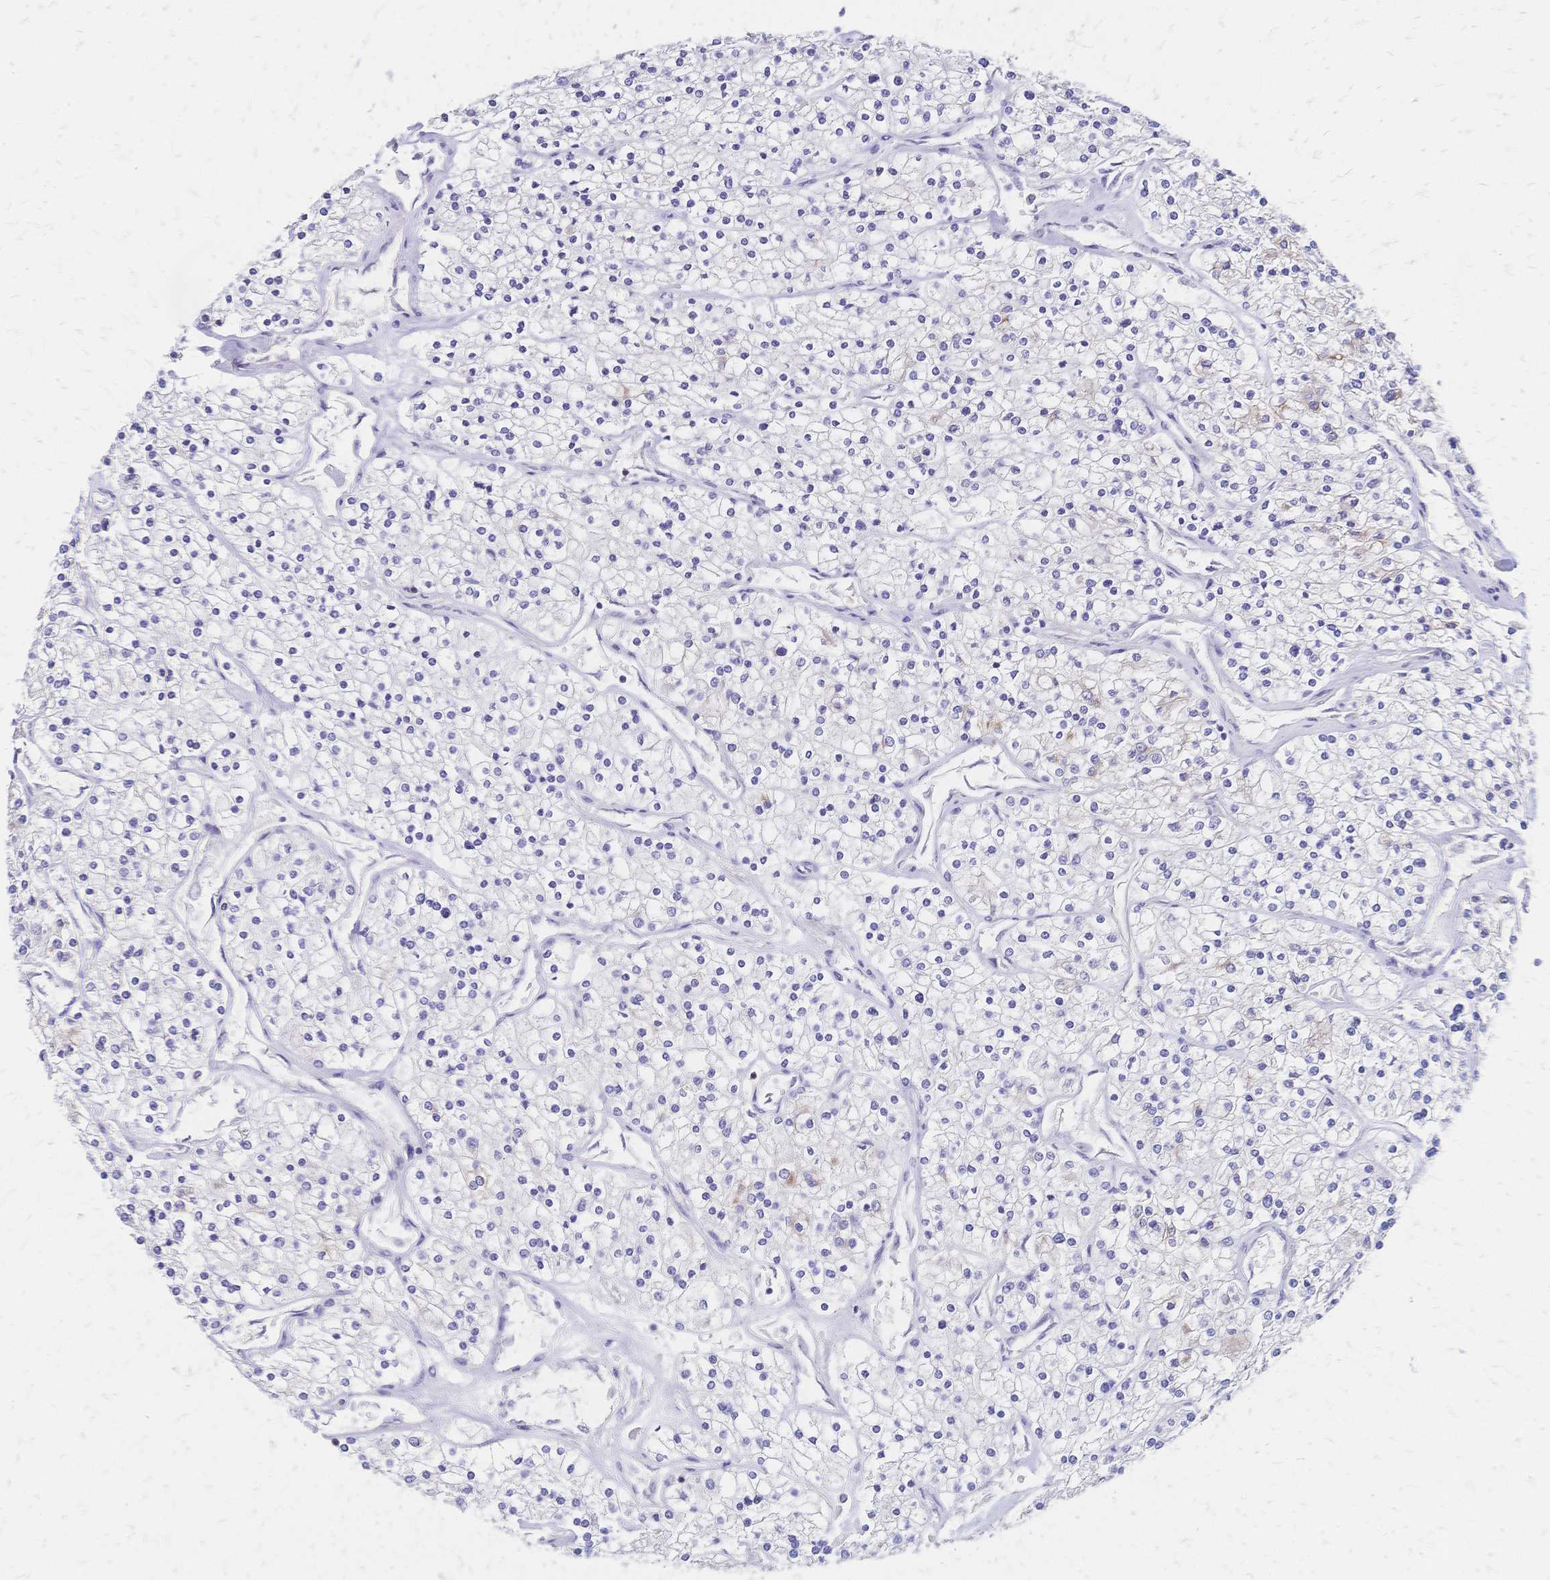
{"staining": {"intensity": "moderate", "quantity": "<25%", "location": "cytoplasmic/membranous"}, "tissue": "renal cancer", "cell_type": "Tumor cells", "image_type": "cancer", "snomed": [{"axis": "morphology", "description": "Adenocarcinoma, NOS"}, {"axis": "topography", "description": "Kidney"}], "caption": "Human renal cancer stained for a protein (brown) displays moderate cytoplasmic/membranous positive expression in approximately <25% of tumor cells.", "gene": "DTNB", "patient": {"sex": "male", "age": 80}}